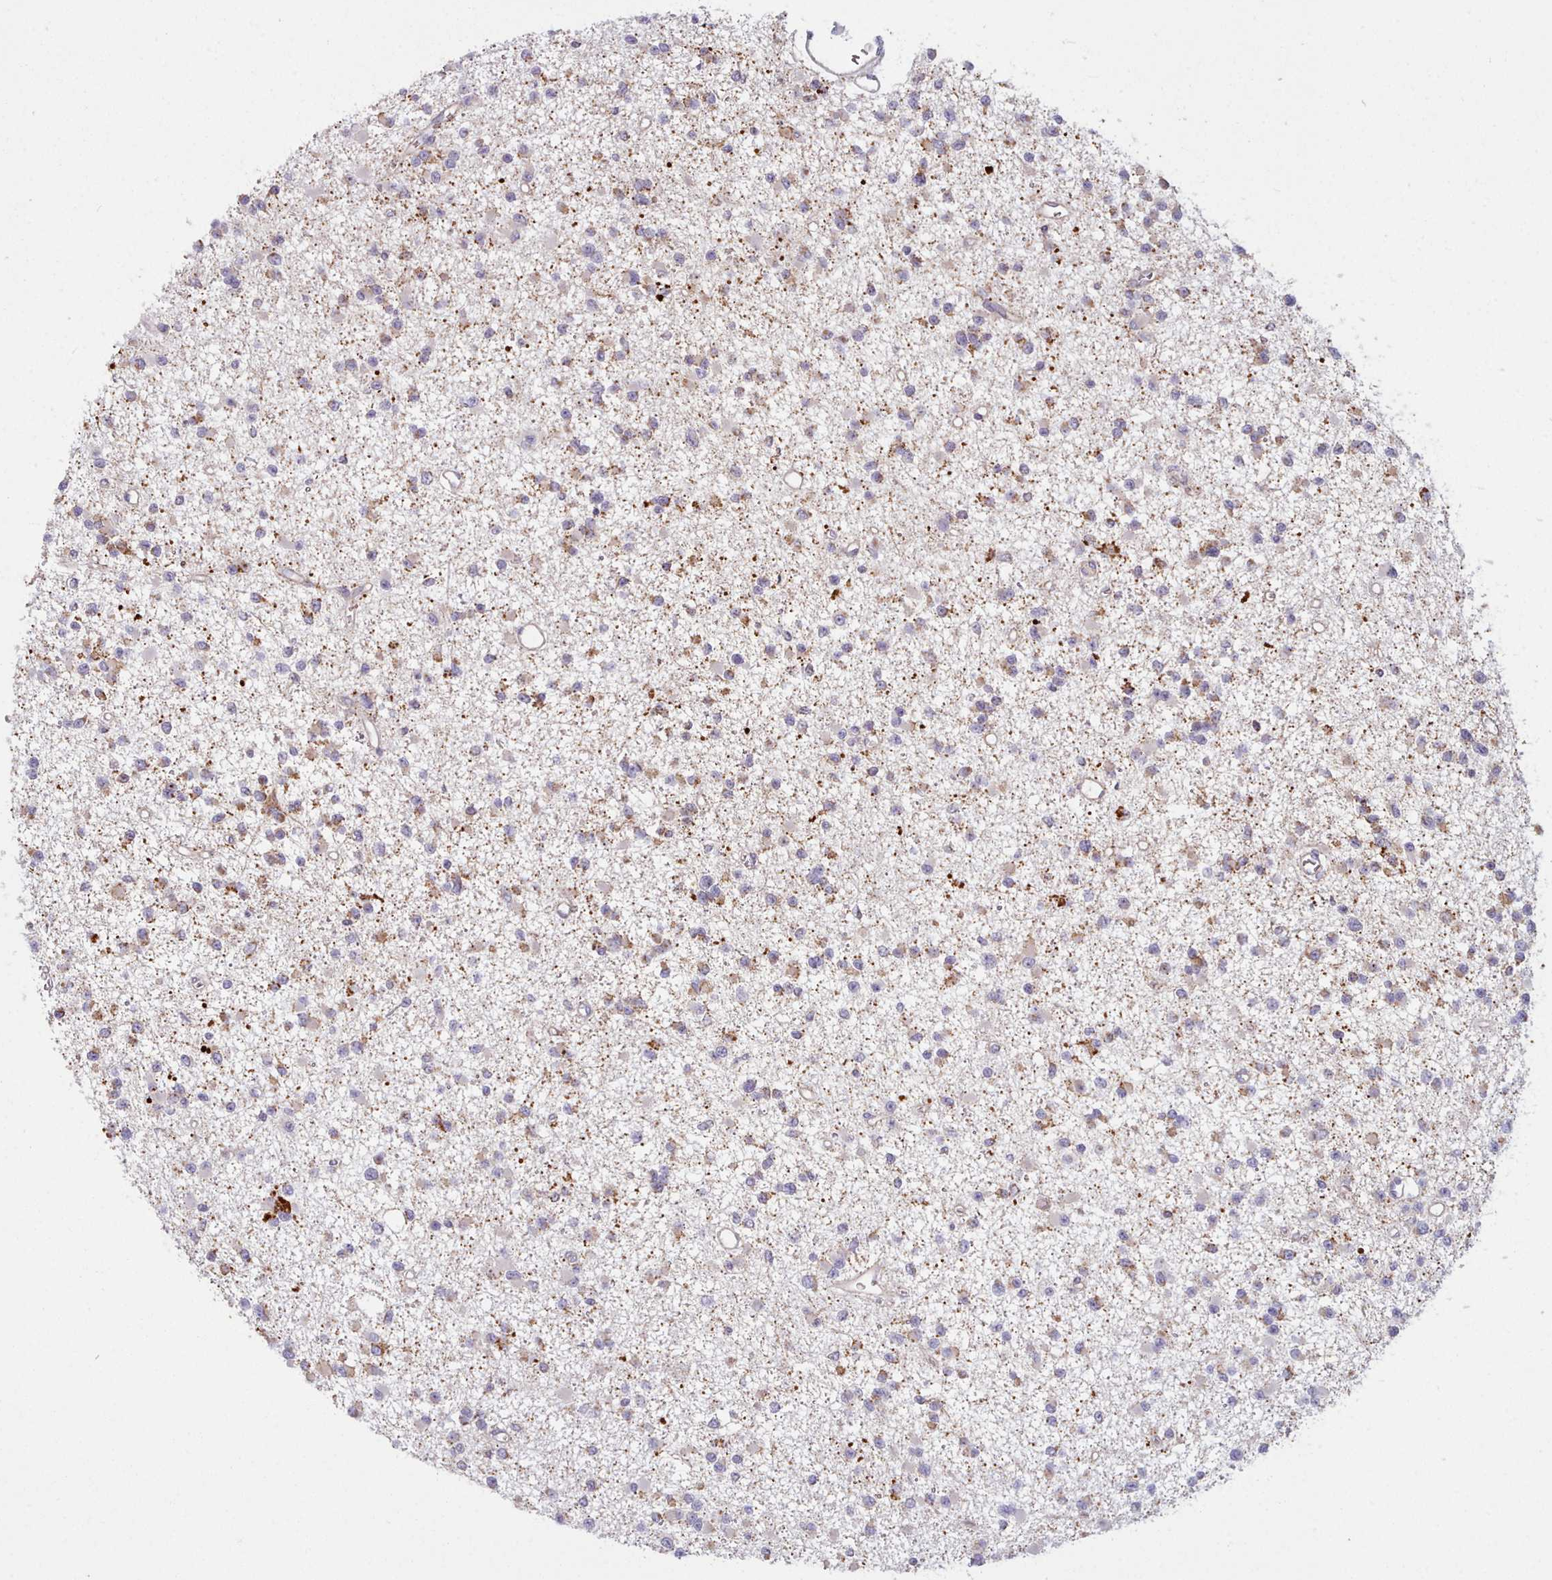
{"staining": {"intensity": "moderate", "quantity": "<25%", "location": "cytoplasmic/membranous"}, "tissue": "glioma", "cell_type": "Tumor cells", "image_type": "cancer", "snomed": [{"axis": "morphology", "description": "Glioma, malignant, Low grade"}, {"axis": "topography", "description": "Brain"}], "caption": "An image of glioma stained for a protein reveals moderate cytoplasmic/membranous brown staining in tumor cells. The staining was performed using DAB (3,3'-diaminobenzidine), with brown indicating positive protein expression. Nuclei are stained blue with hematoxylin.", "gene": "CRYBG1", "patient": {"sex": "female", "age": 22}}